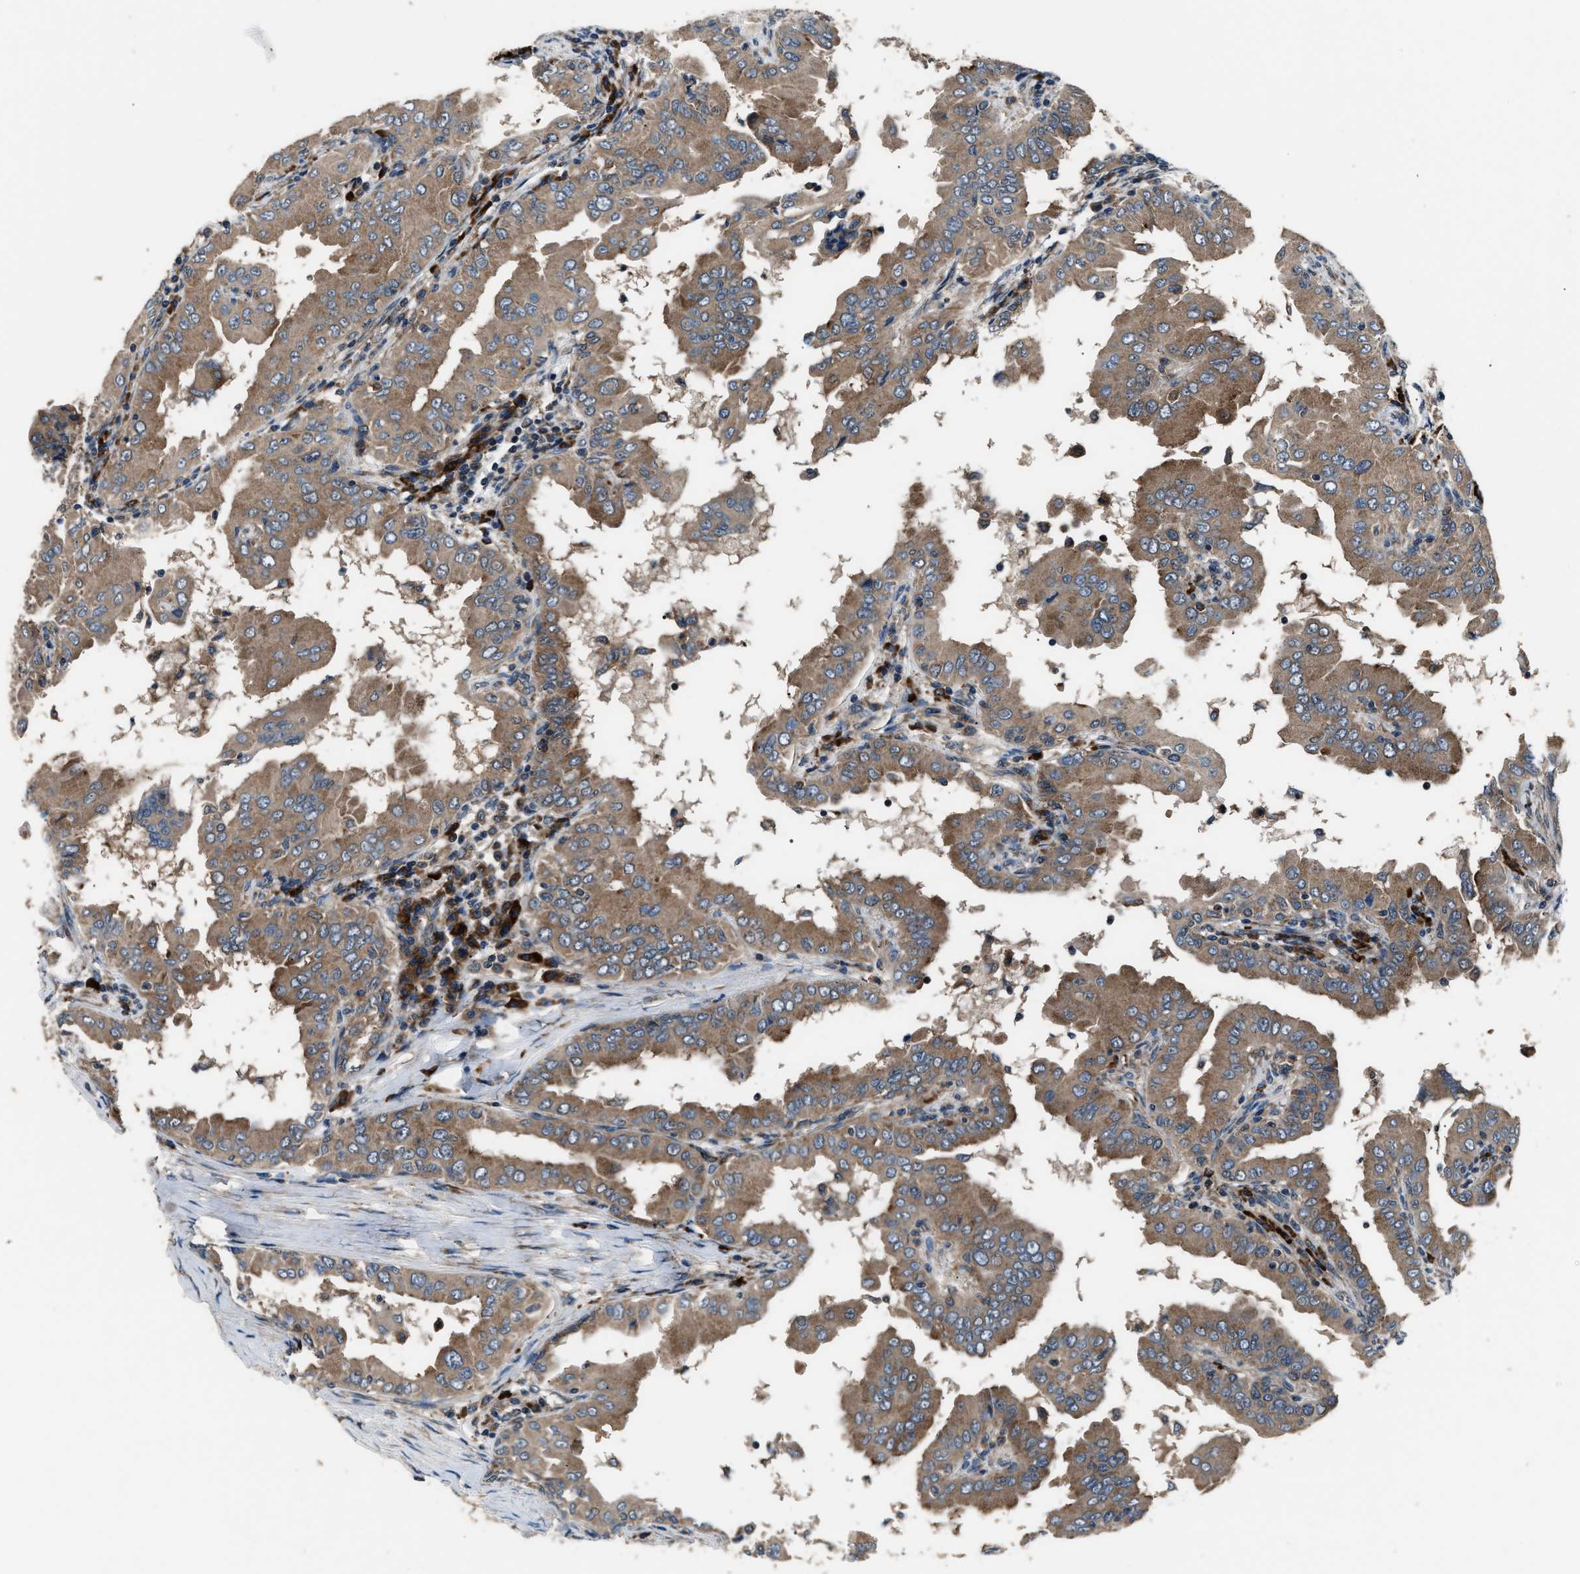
{"staining": {"intensity": "moderate", "quantity": ">75%", "location": "cytoplasmic/membranous"}, "tissue": "thyroid cancer", "cell_type": "Tumor cells", "image_type": "cancer", "snomed": [{"axis": "morphology", "description": "Papillary adenocarcinoma, NOS"}, {"axis": "topography", "description": "Thyroid gland"}], "caption": "A brown stain shows moderate cytoplasmic/membranous positivity of a protein in human thyroid papillary adenocarcinoma tumor cells.", "gene": "IMPDH2", "patient": {"sex": "male", "age": 33}}